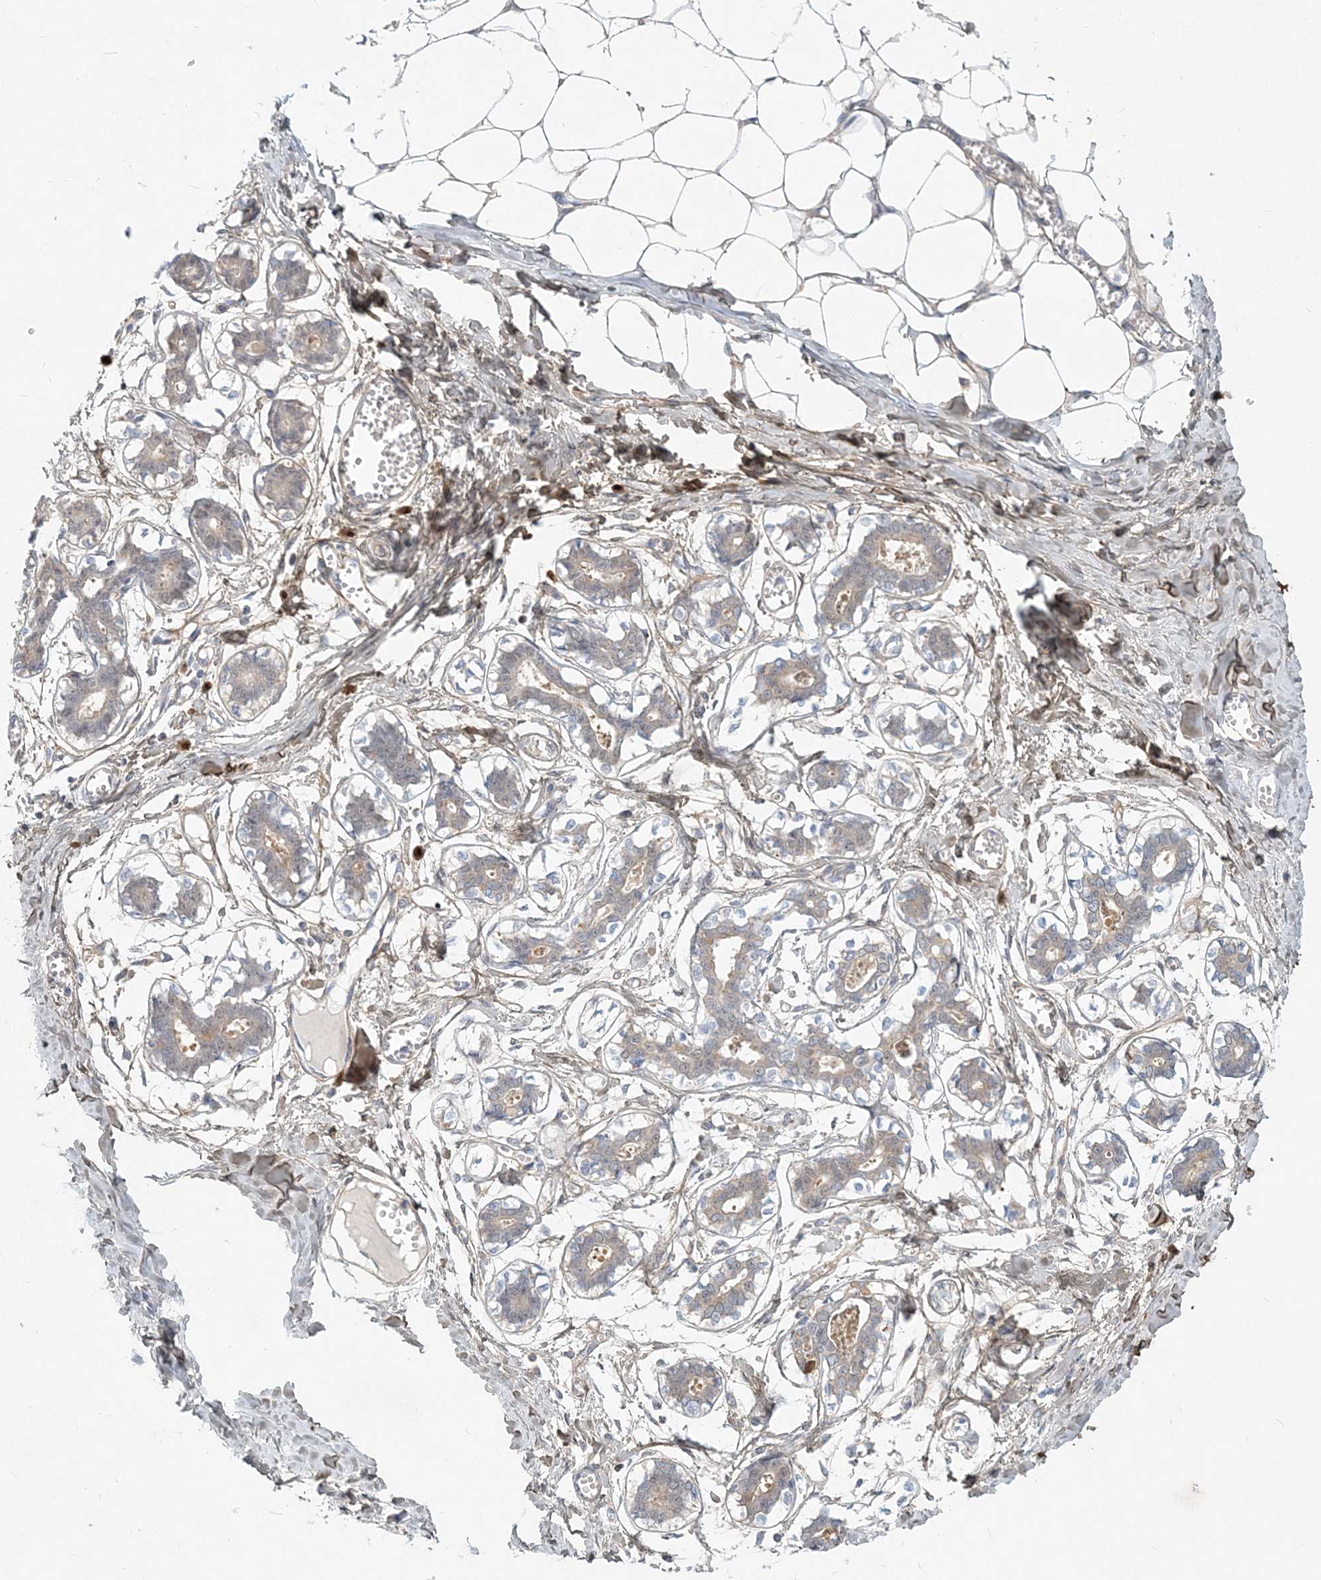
{"staining": {"intensity": "negative", "quantity": "none", "location": "none"}, "tissue": "breast", "cell_type": "Adipocytes", "image_type": "normal", "snomed": [{"axis": "morphology", "description": "Normal tissue, NOS"}, {"axis": "topography", "description": "Breast"}], "caption": "Photomicrograph shows no significant protein positivity in adipocytes of unremarkable breast. The staining is performed using DAB brown chromogen with nuclei counter-stained in using hematoxylin.", "gene": "GMPPA", "patient": {"sex": "female", "age": 27}}